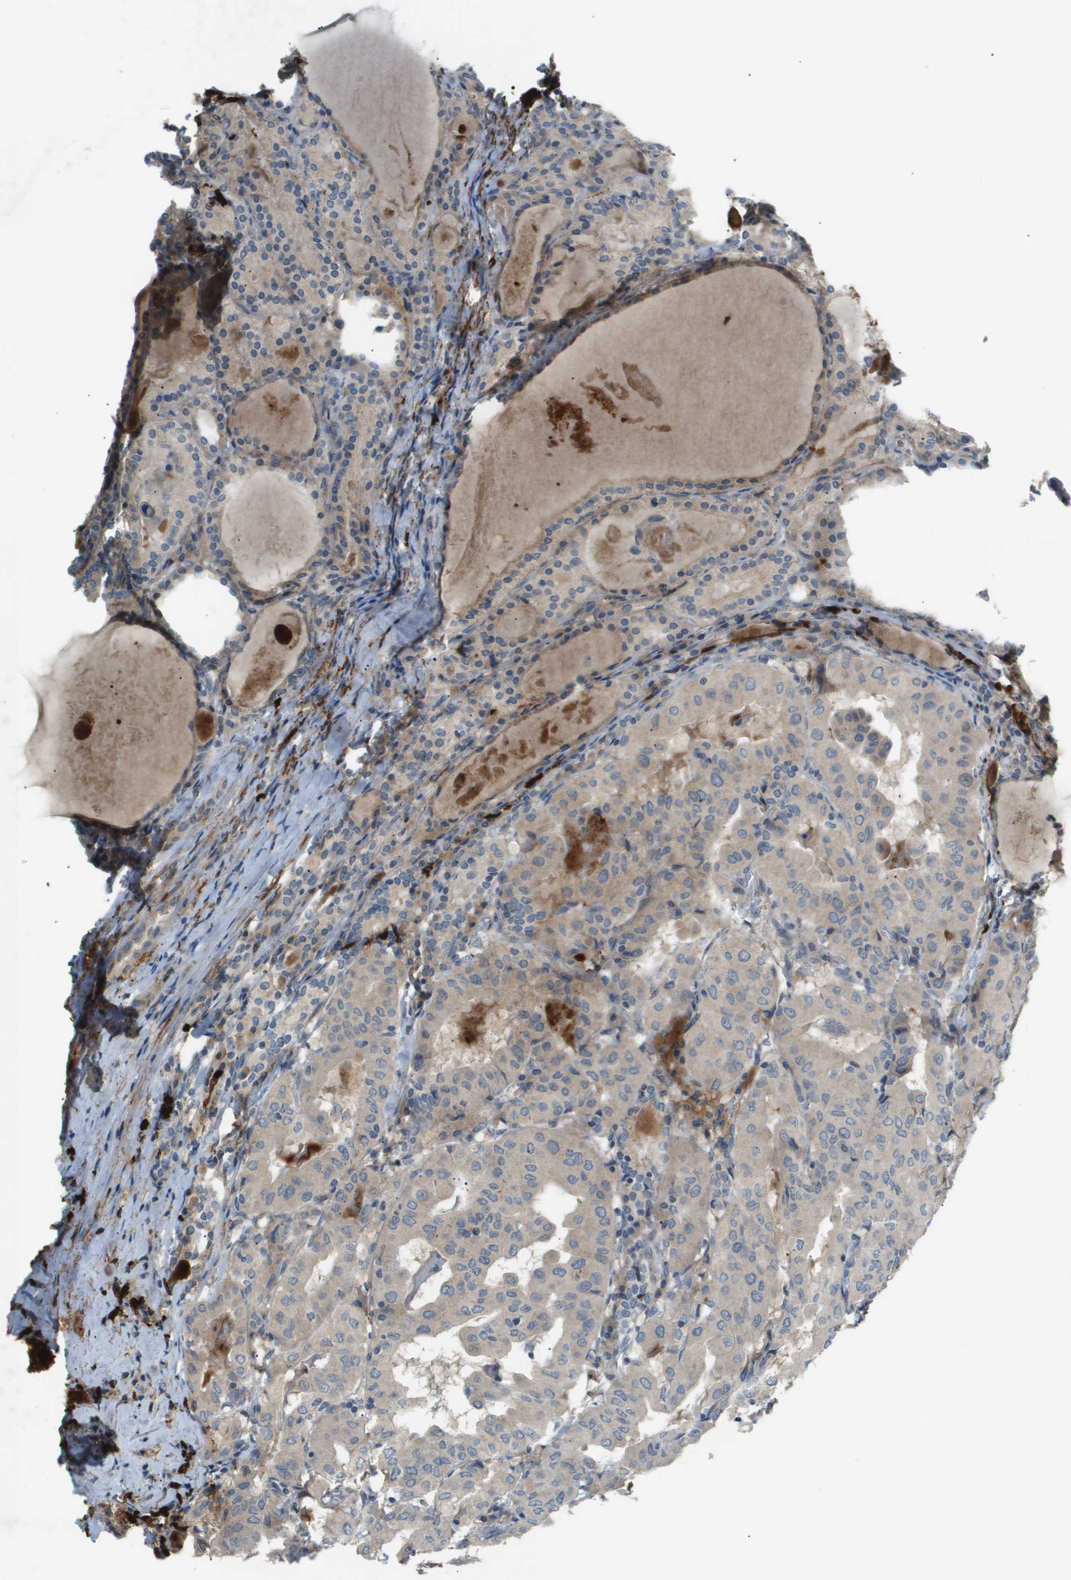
{"staining": {"intensity": "weak", "quantity": "<25%", "location": "cytoplasmic/membranous"}, "tissue": "thyroid cancer", "cell_type": "Tumor cells", "image_type": "cancer", "snomed": [{"axis": "morphology", "description": "Papillary adenocarcinoma, NOS"}, {"axis": "topography", "description": "Thyroid gland"}], "caption": "DAB immunohistochemical staining of human papillary adenocarcinoma (thyroid) displays no significant positivity in tumor cells.", "gene": "VTN", "patient": {"sex": "female", "age": 42}}